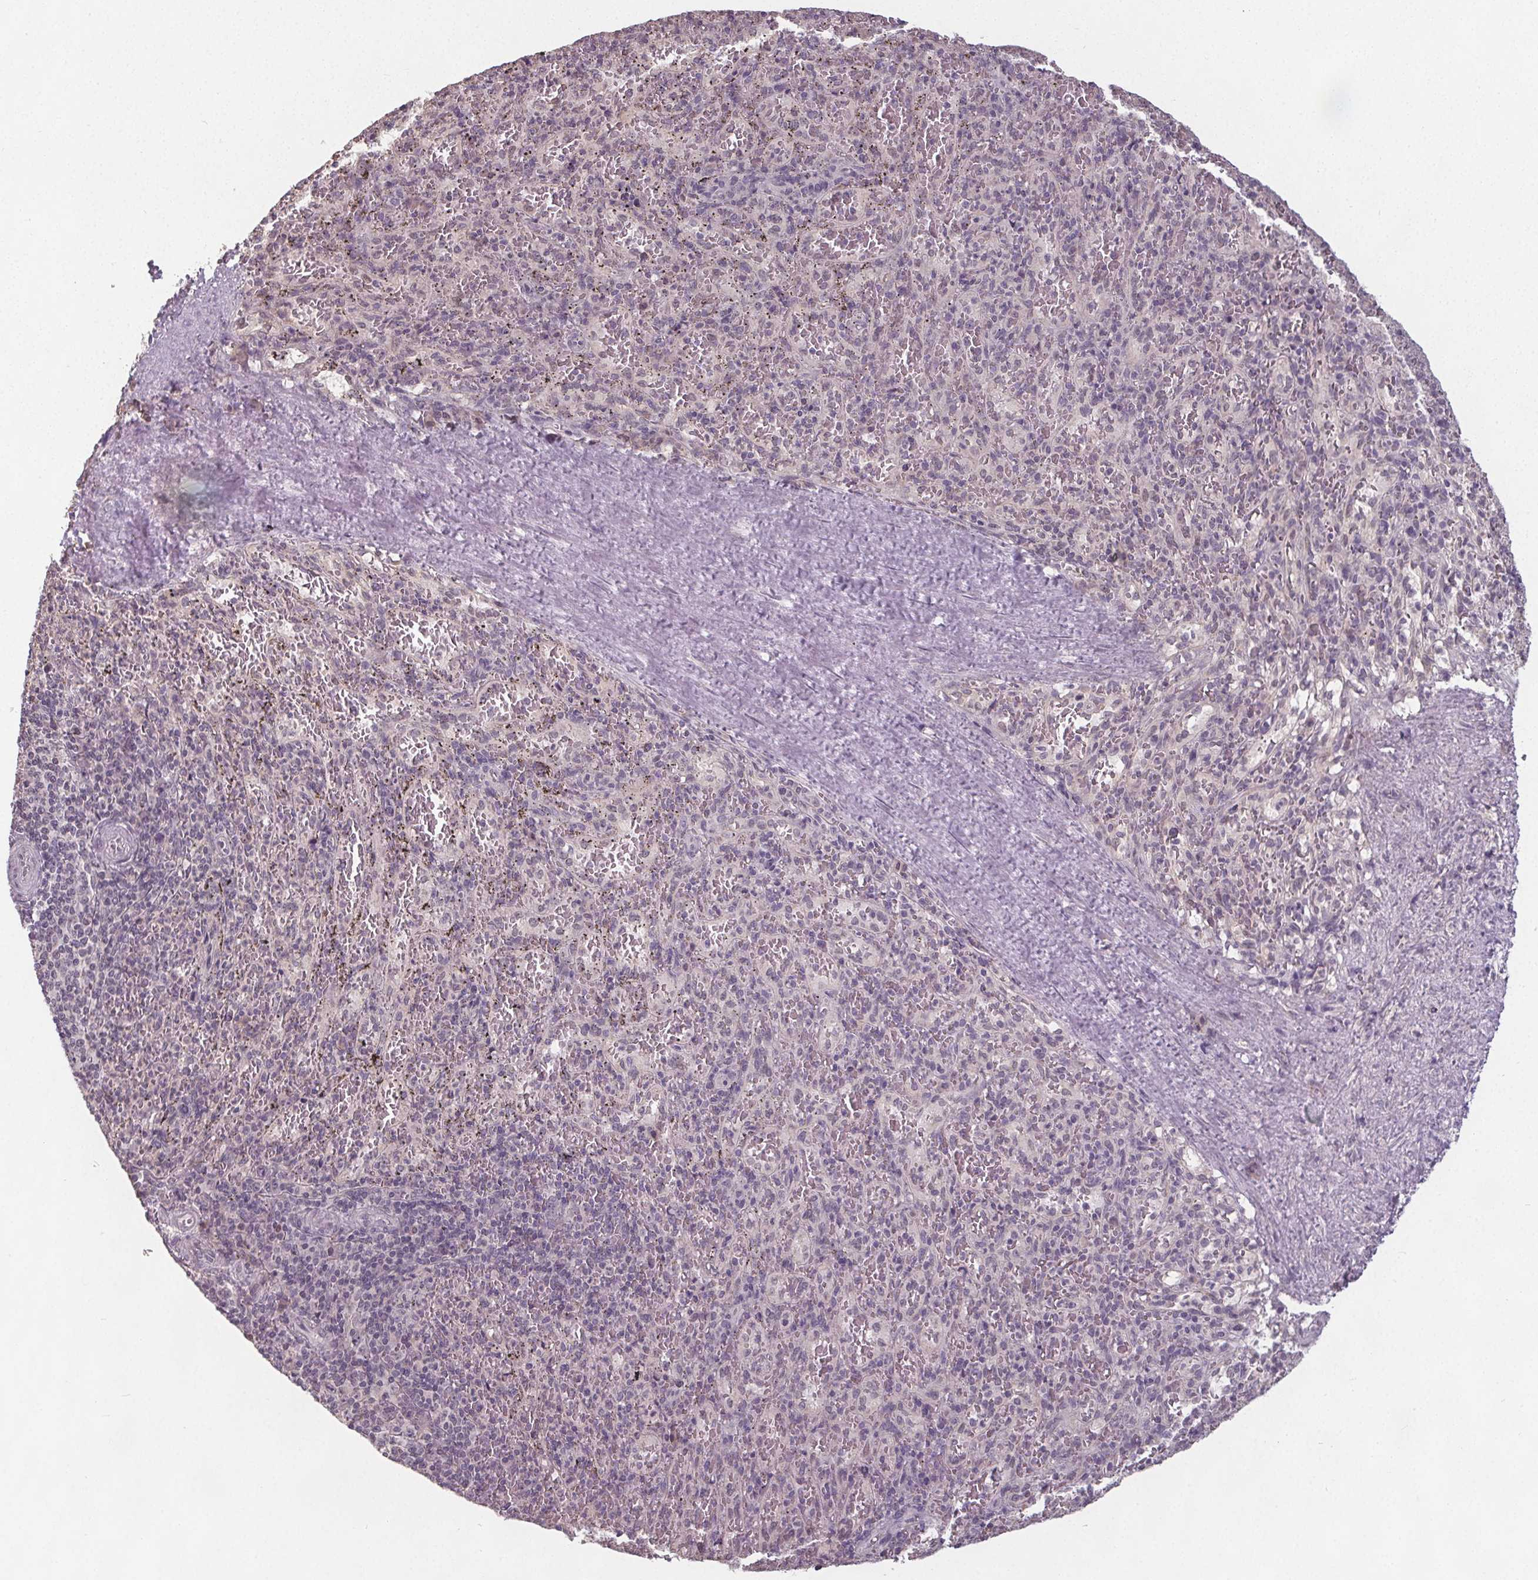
{"staining": {"intensity": "negative", "quantity": "none", "location": "none"}, "tissue": "spleen", "cell_type": "Cells in red pulp", "image_type": "normal", "snomed": [{"axis": "morphology", "description": "Normal tissue, NOS"}, {"axis": "topography", "description": "Spleen"}], "caption": "Immunohistochemistry (IHC) histopathology image of benign human spleen stained for a protein (brown), which displays no expression in cells in red pulp.", "gene": "SLC26A2", "patient": {"sex": "male", "age": 57}}